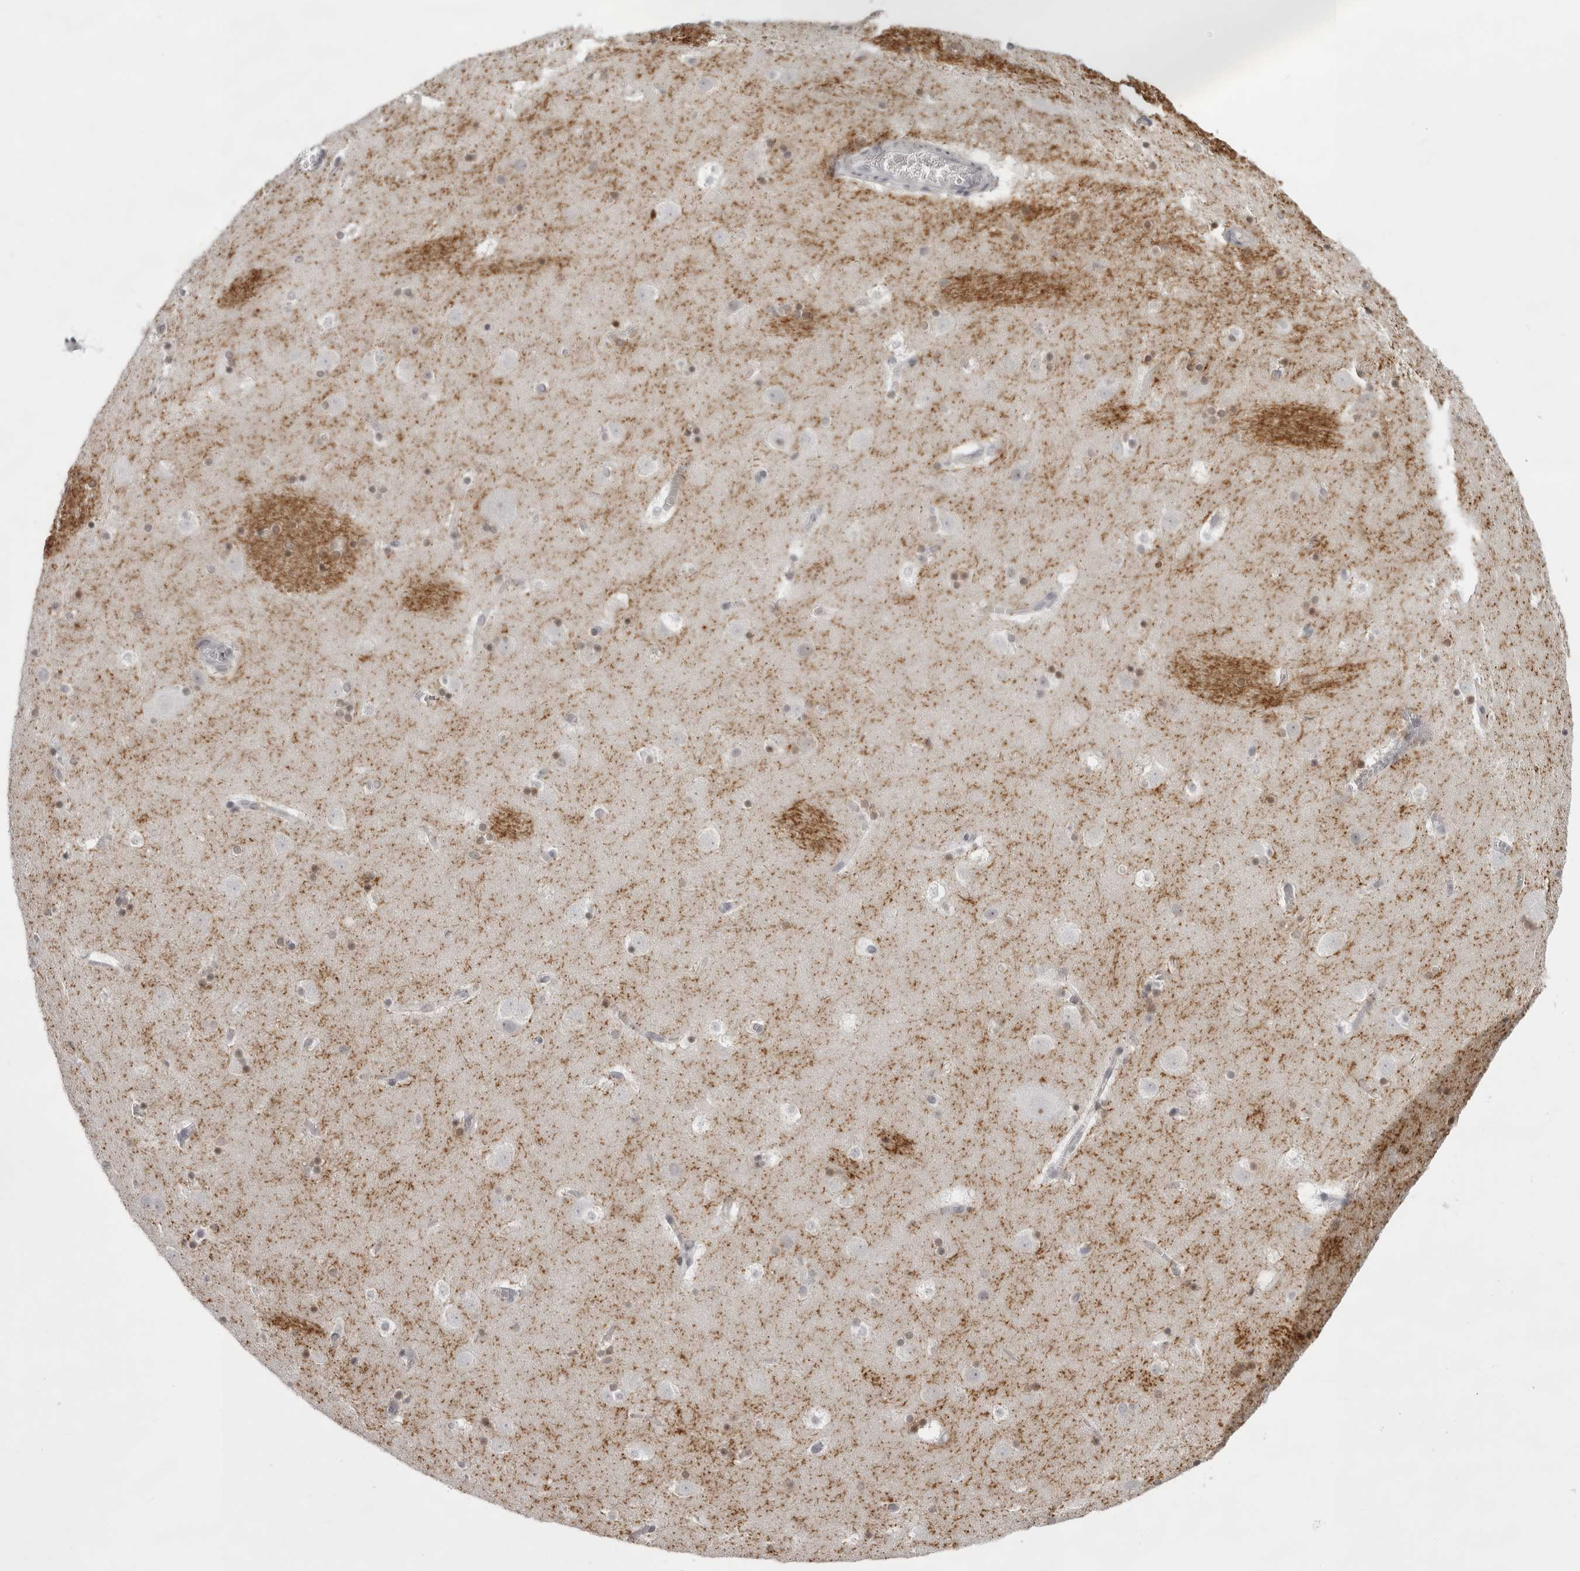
{"staining": {"intensity": "weak", "quantity": "25%-75%", "location": "cytoplasmic/membranous"}, "tissue": "caudate", "cell_type": "Glial cells", "image_type": "normal", "snomed": [{"axis": "morphology", "description": "Normal tissue, NOS"}, {"axis": "topography", "description": "Lateral ventricle wall"}], "caption": "Human caudate stained with a brown dye shows weak cytoplasmic/membranous positive expression in about 25%-75% of glial cells.", "gene": "NUDT18", "patient": {"sex": "male", "age": 45}}